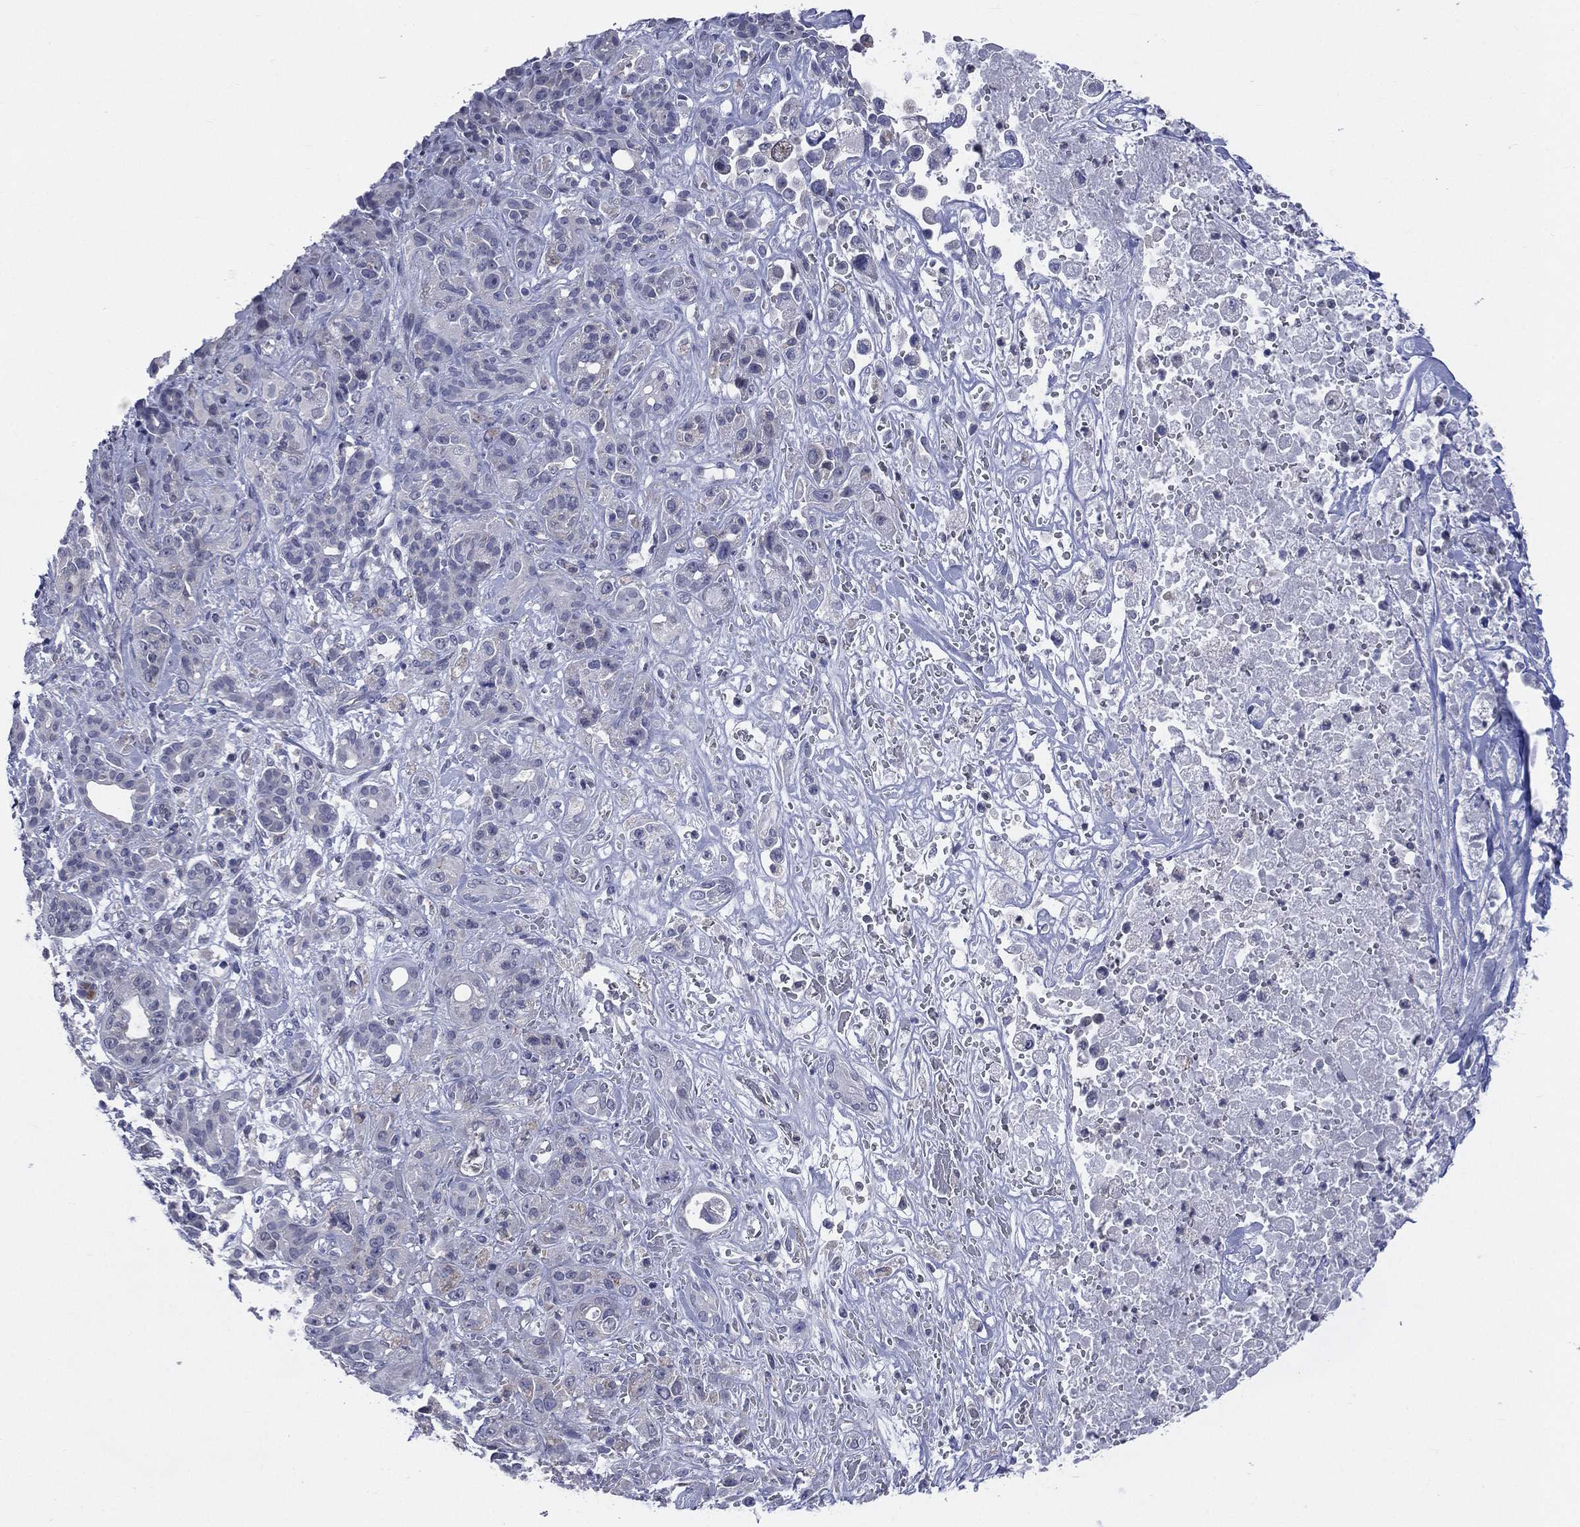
{"staining": {"intensity": "negative", "quantity": "none", "location": "none"}, "tissue": "pancreatic cancer", "cell_type": "Tumor cells", "image_type": "cancer", "snomed": [{"axis": "morphology", "description": "Adenocarcinoma, NOS"}, {"axis": "topography", "description": "Pancreas"}], "caption": "Tumor cells show no significant protein positivity in pancreatic adenocarcinoma. (DAB (3,3'-diaminobenzidine) immunohistochemistry visualized using brightfield microscopy, high magnification).", "gene": "AKAP3", "patient": {"sex": "male", "age": 44}}